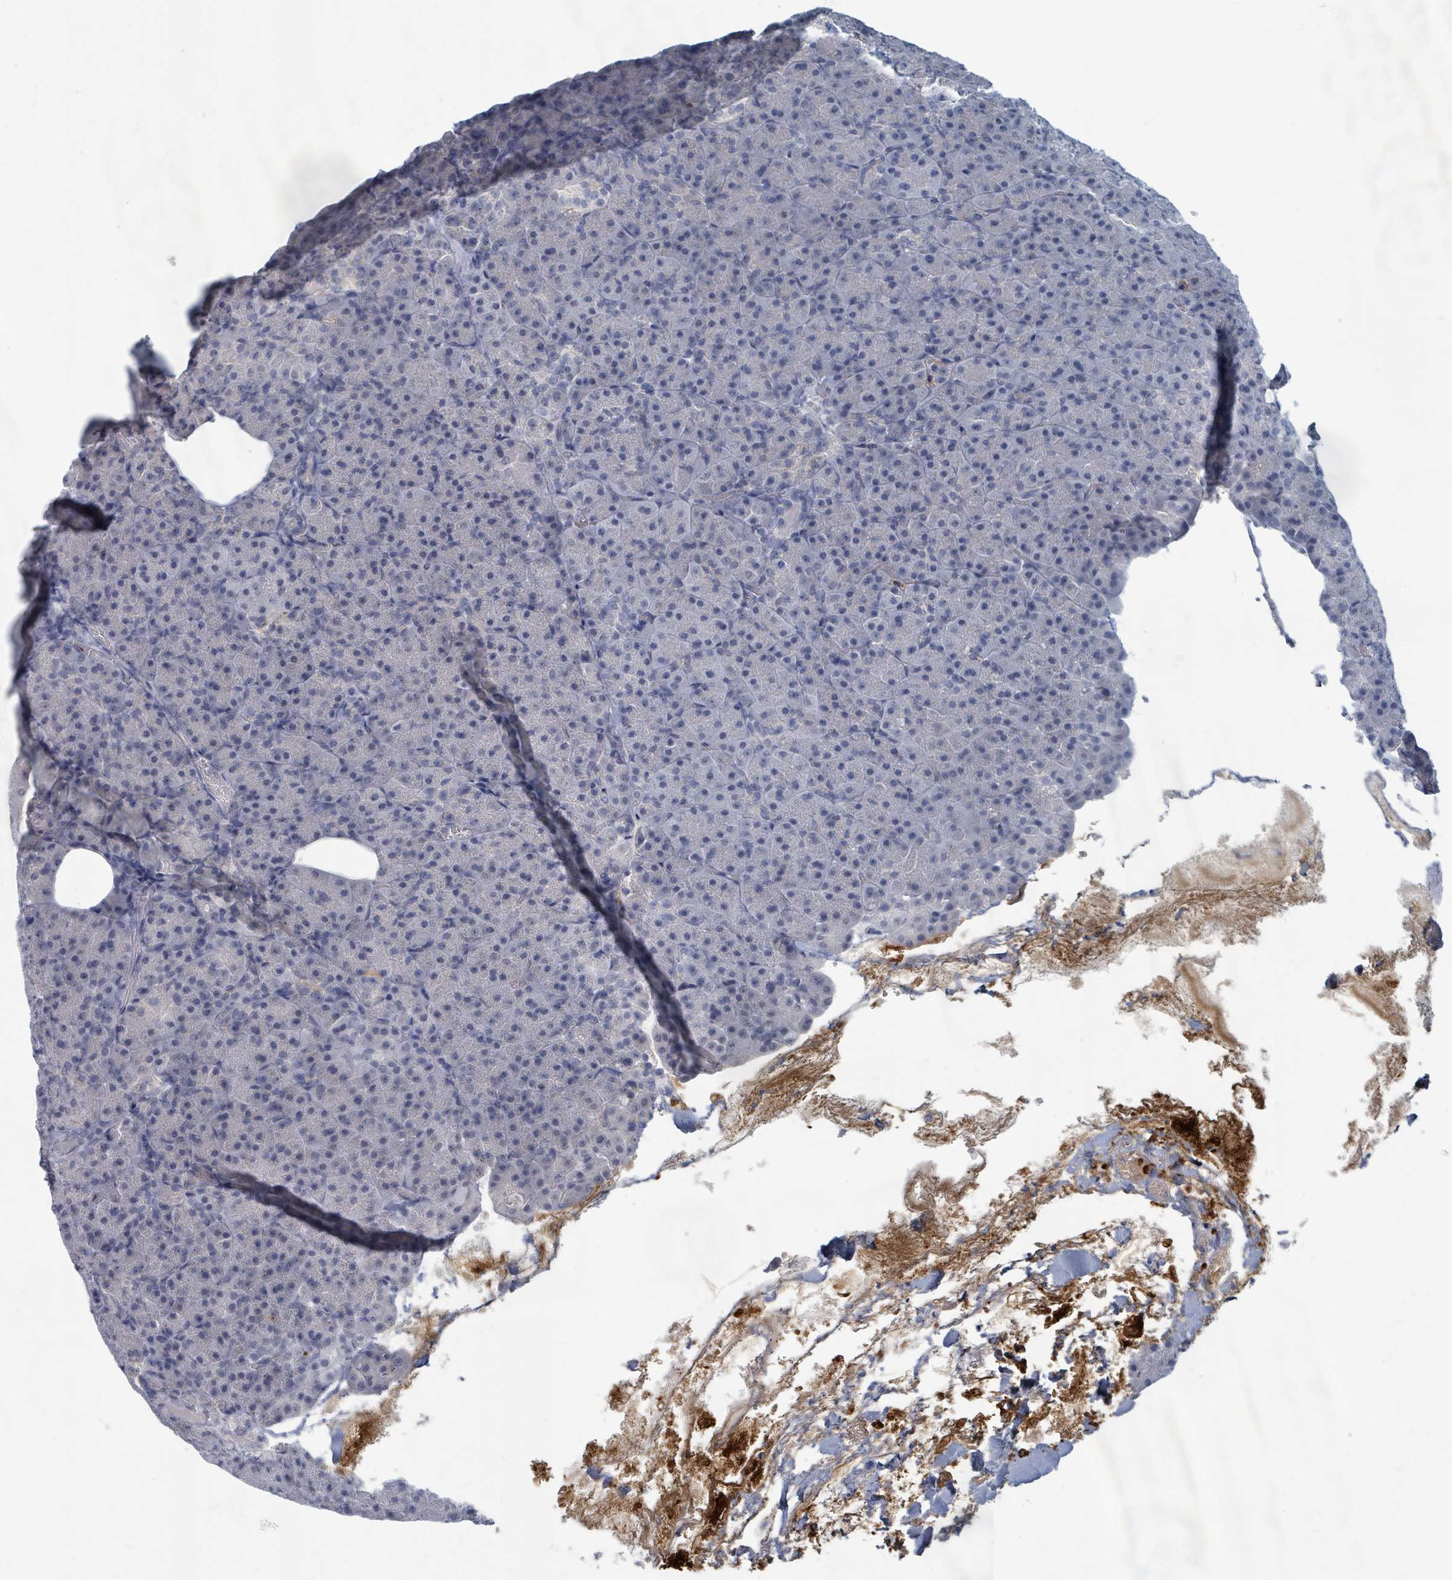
{"staining": {"intensity": "negative", "quantity": "none", "location": "none"}, "tissue": "pancreas", "cell_type": "Exocrine glandular cells", "image_type": "normal", "snomed": [{"axis": "morphology", "description": "Normal tissue, NOS"}, {"axis": "topography", "description": "Pancreas"}], "caption": "DAB immunohistochemical staining of normal pancreas shows no significant staining in exocrine glandular cells.", "gene": "WNT11", "patient": {"sex": "male", "age": 63}}